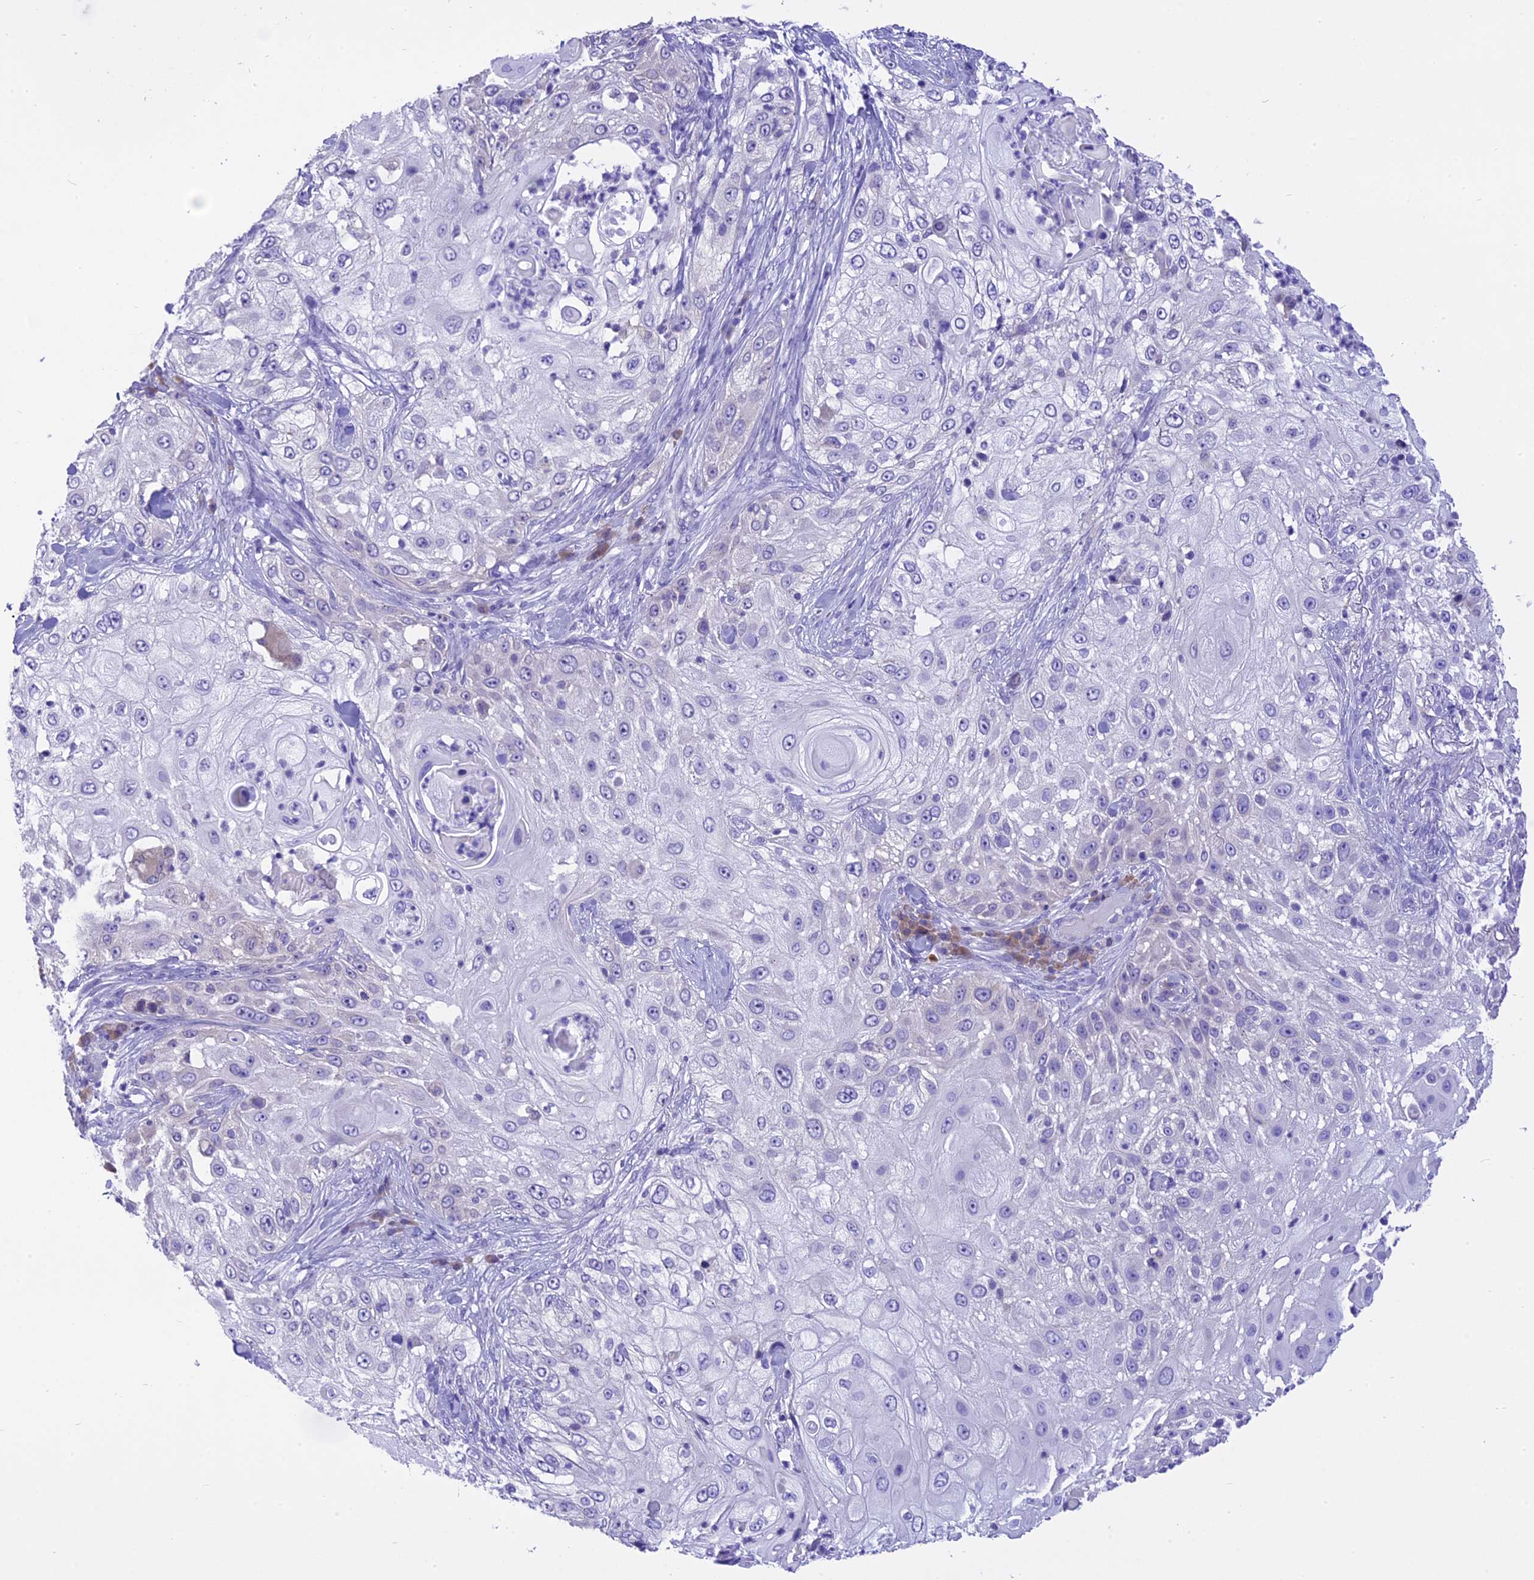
{"staining": {"intensity": "negative", "quantity": "none", "location": "none"}, "tissue": "skin cancer", "cell_type": "Tumor cells", "image_type": "cancer", "snomed": [{"axis": "morphology", "description": "Squamous cell carcinoma, NOS"}, {"axis": "topography", "description": "Skin"}], "caption": "Immunohistochemistry histopathology image of neoplastic tissue: human skin cancer stained with DAB shows no significant protein expression in tumor cells. The staining was performed using DAB (3,3'-diaminobenzidine) to visualize the protein expression in brown, while the nuclei were stained in blue with hematoxylin (Magnification: 20x).", "gene": "DCAF16", "patient": {"sex": "female", "age": 44}}